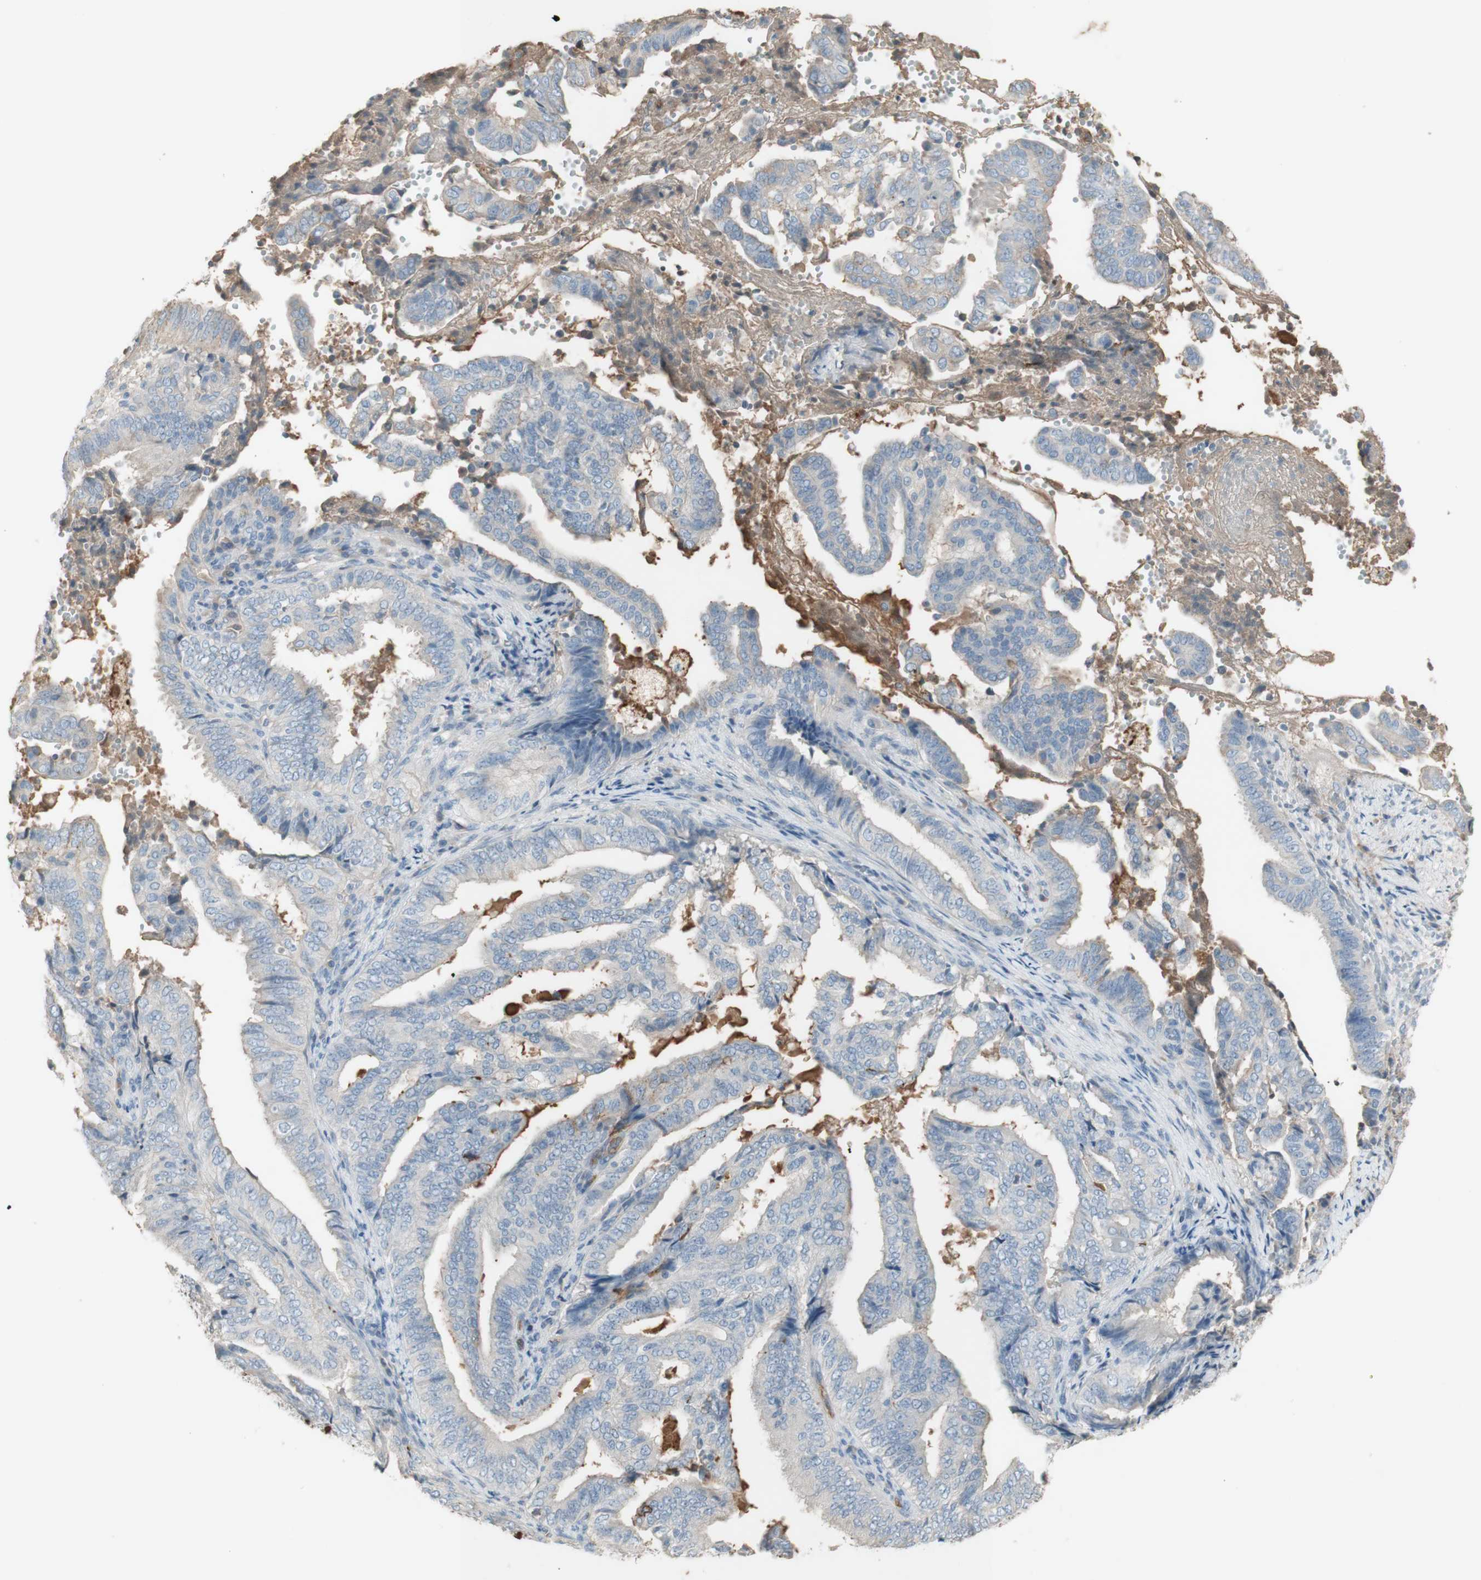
{"staining": {"intensity": "negative", "quantity": "none", "location": "none"}, "tissue": "endometrial cancer", "cell_type": "Tumor cells", "image_type": "cancer", "snomed": [{"axis": "morphology", "description": "Adenocarcinoma, NOS"}, {"axis": "topography", "description": "Endometrium"}], "caption": "Human endometrial cancer stained for a protein using immunohistochemistry demonstrates no staining in tumor cells.", "gene": "IFNG", "patient": {"sex": "female", "age": 58}}